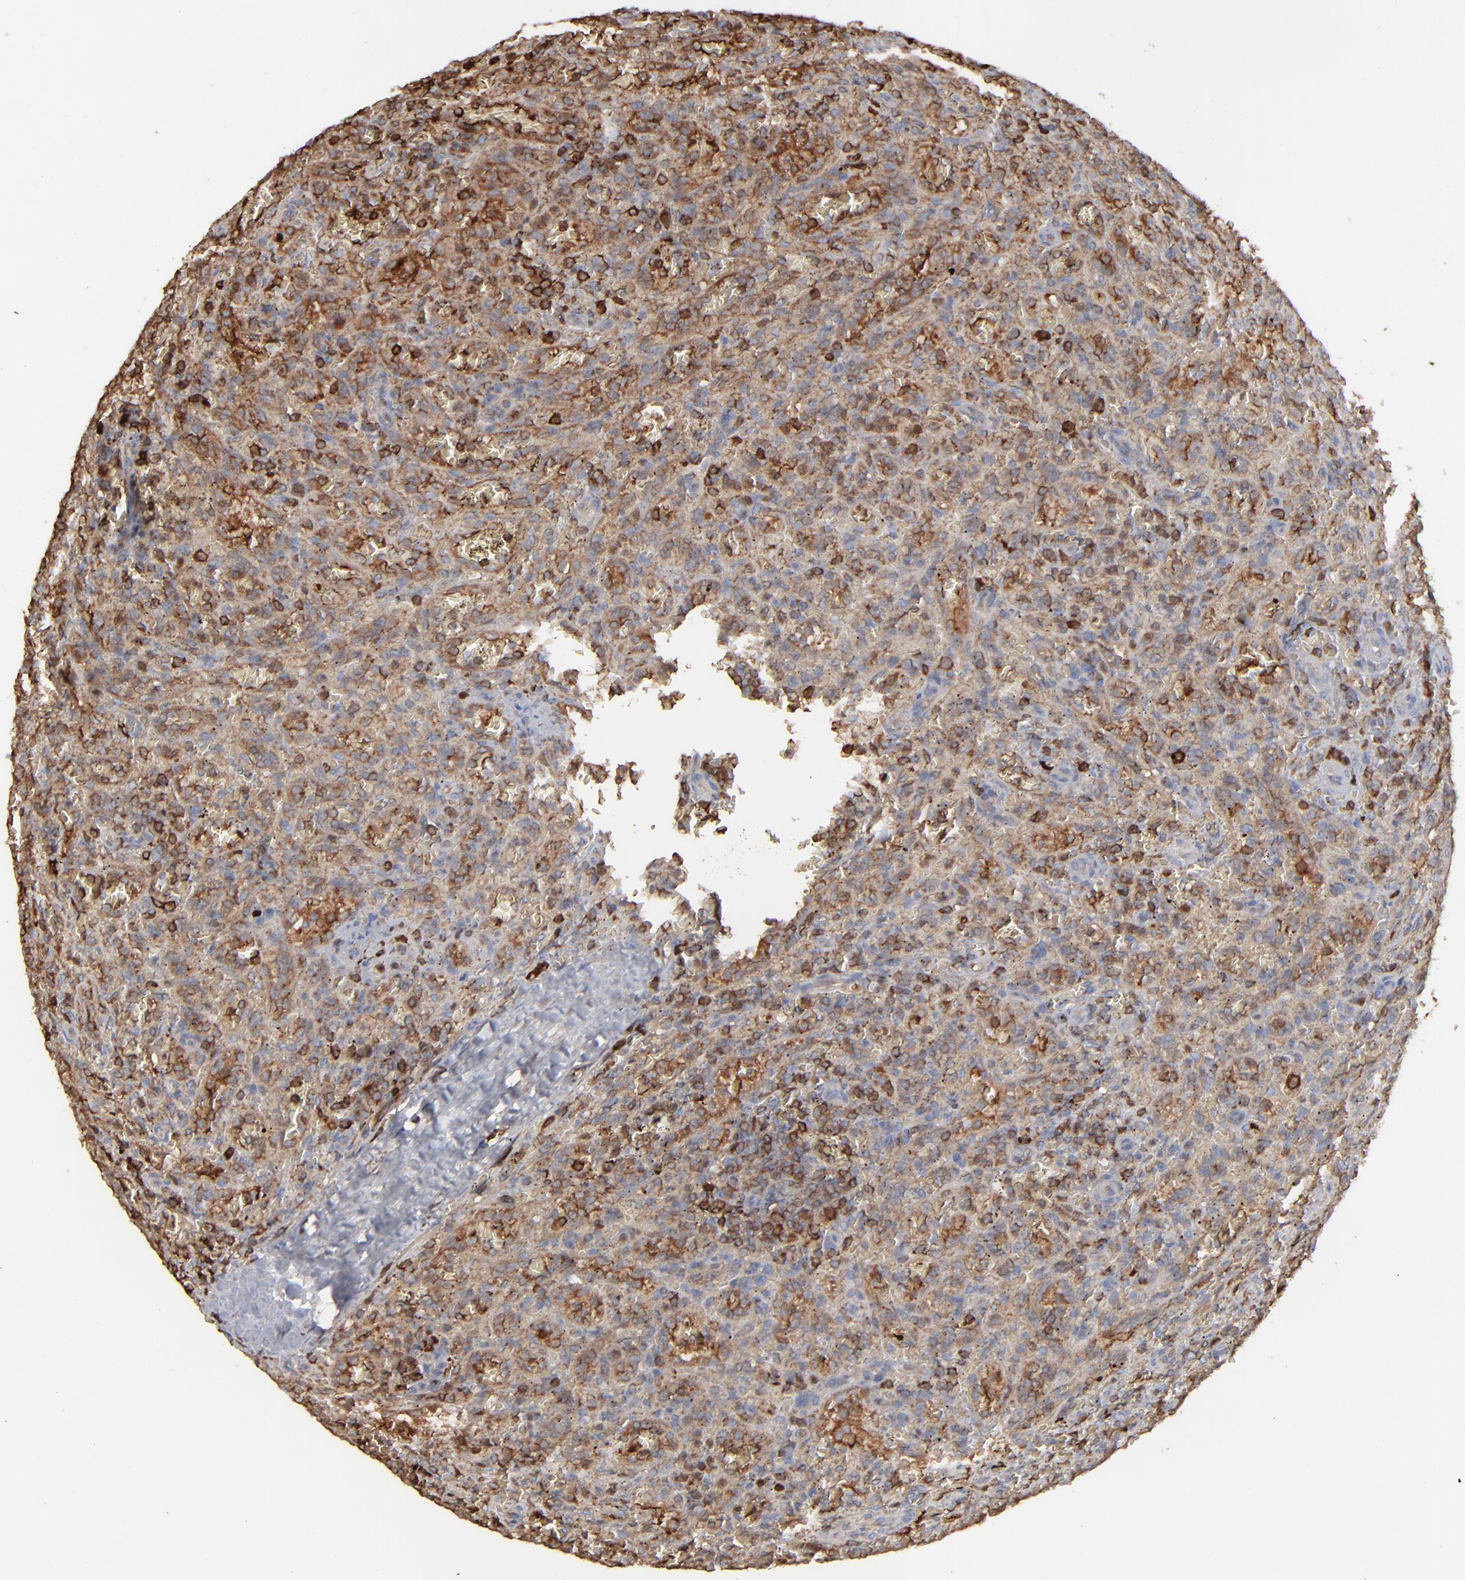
{"staining": {"intensity": "strong", "quantity": "25%-75%", "location": "cytoplasmic/membranous"}, "tissue": "lymphoma", "cell_type": "Tumor cells", "image_type": "cancer", "snomed": [{"axis": "morphology", "description": "Malignant lymphoma, non-Hodgkin's type, Low grade"}, {"axis": "topography", "description": "Spleen"}], "caption": "The histopathology image displays immunohistochemical staining of malignant lymphoma, non-Hodgkin's type (low-grade). There is strong cytoplasmic/membranous expression is present in about 25%-75% of tumor cells. (Brightfield microscopy of DAB IHC at high magnification).", "gene": "NME1-NME2", "patient": {"sex": "female", "age": 64}}